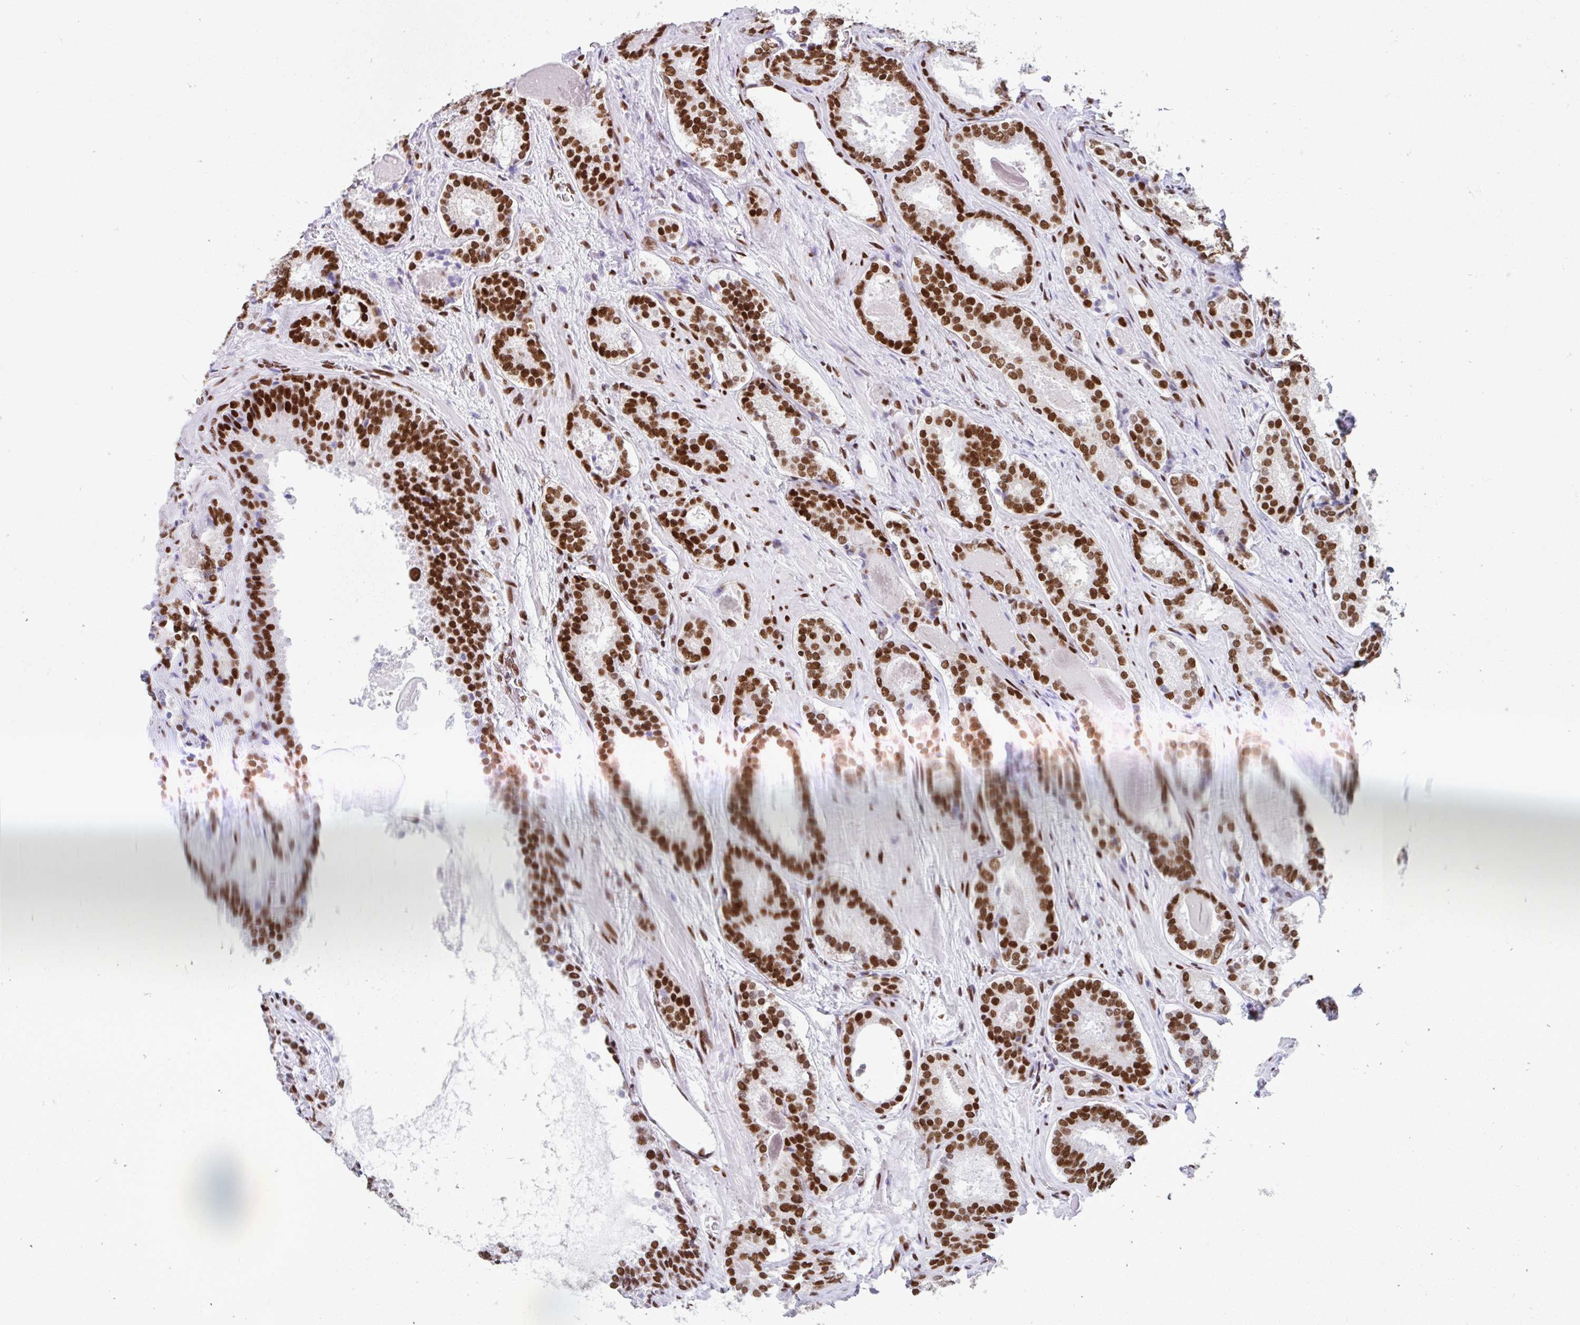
{"staining": {"intensity": "strong", "quantity": ">75%", "location": "nuclear"}, "tissue": "prostate cancer", "cell_type": "Tumor cells", "image_type": "cancer", "snomed": [{"axis": "morphology", "description": "Adenocarcinoma, Low grade"}, {"axis": "topography", "description": "Prostate"}], "caption": "Tumor cells demonstrate high levels of strong nuclear positivity in approximately >75% of cells in prostate cancer (low-grade adenocarcinoma).", "gene": "KHDRBS1", "patient": {"sex": "male", "age": 62}}